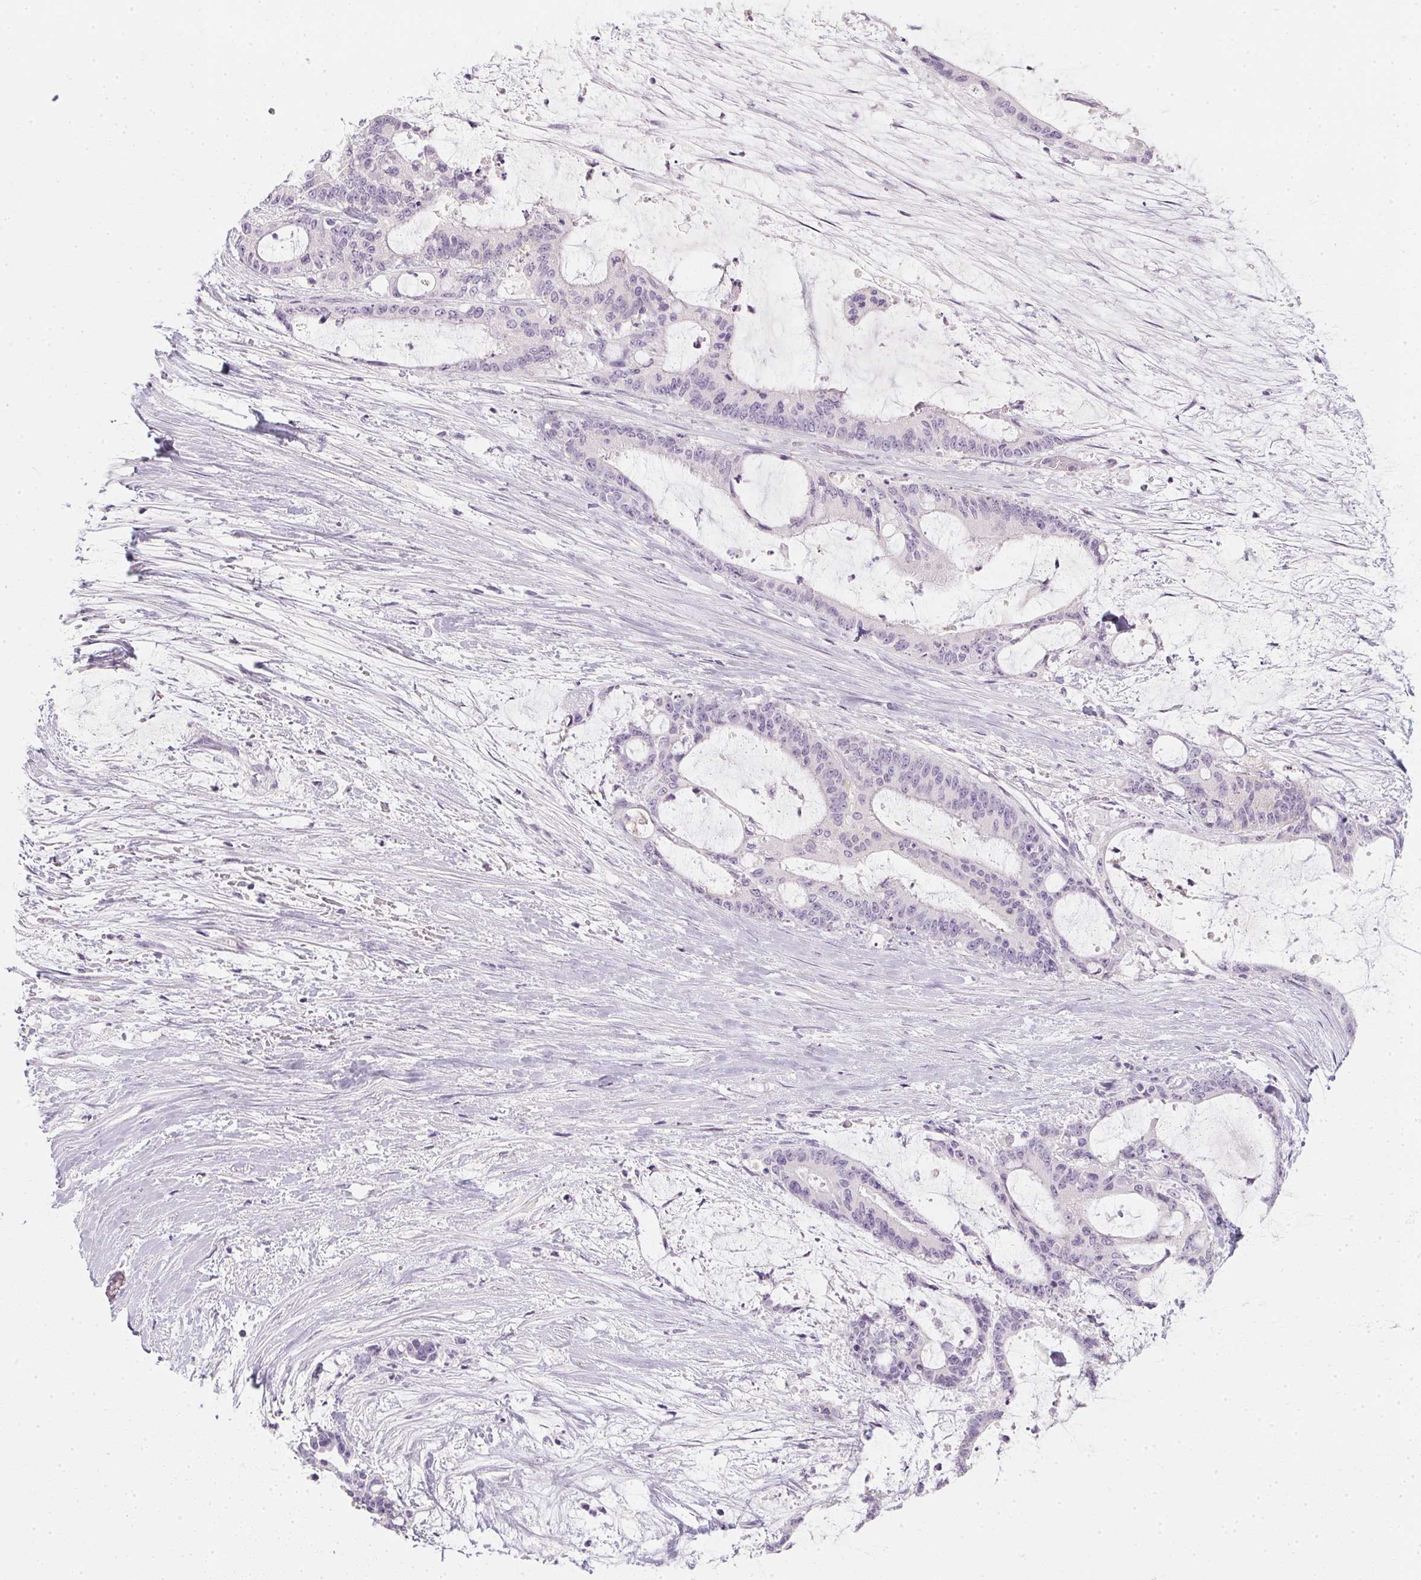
{"staining": {"intensity": "negative", "quantity": "none", "location": "none"}, "tissue": "liver cancer", "cell_type": "Tumor cells", "image_type": "cancer", "snomed": [{"axis": "morphology", "description": "Normal tissue, NOS"}, {"axis": "morphology", "description": "Cholangiocarcinoma"}, {"axis": "topography", "description": "Liver"}, {"axis": "topography", "description": "Peripheral nerve tissue"}], "caption": "The photomicrograph demonstrates no significant expression in tumor cells of cholangiocarcinoma (liver). (DAB immunohistochemistry (IHC), high magnification).", "gene": "TMEM72", "patient": {"sex": "female", "age": 73}}